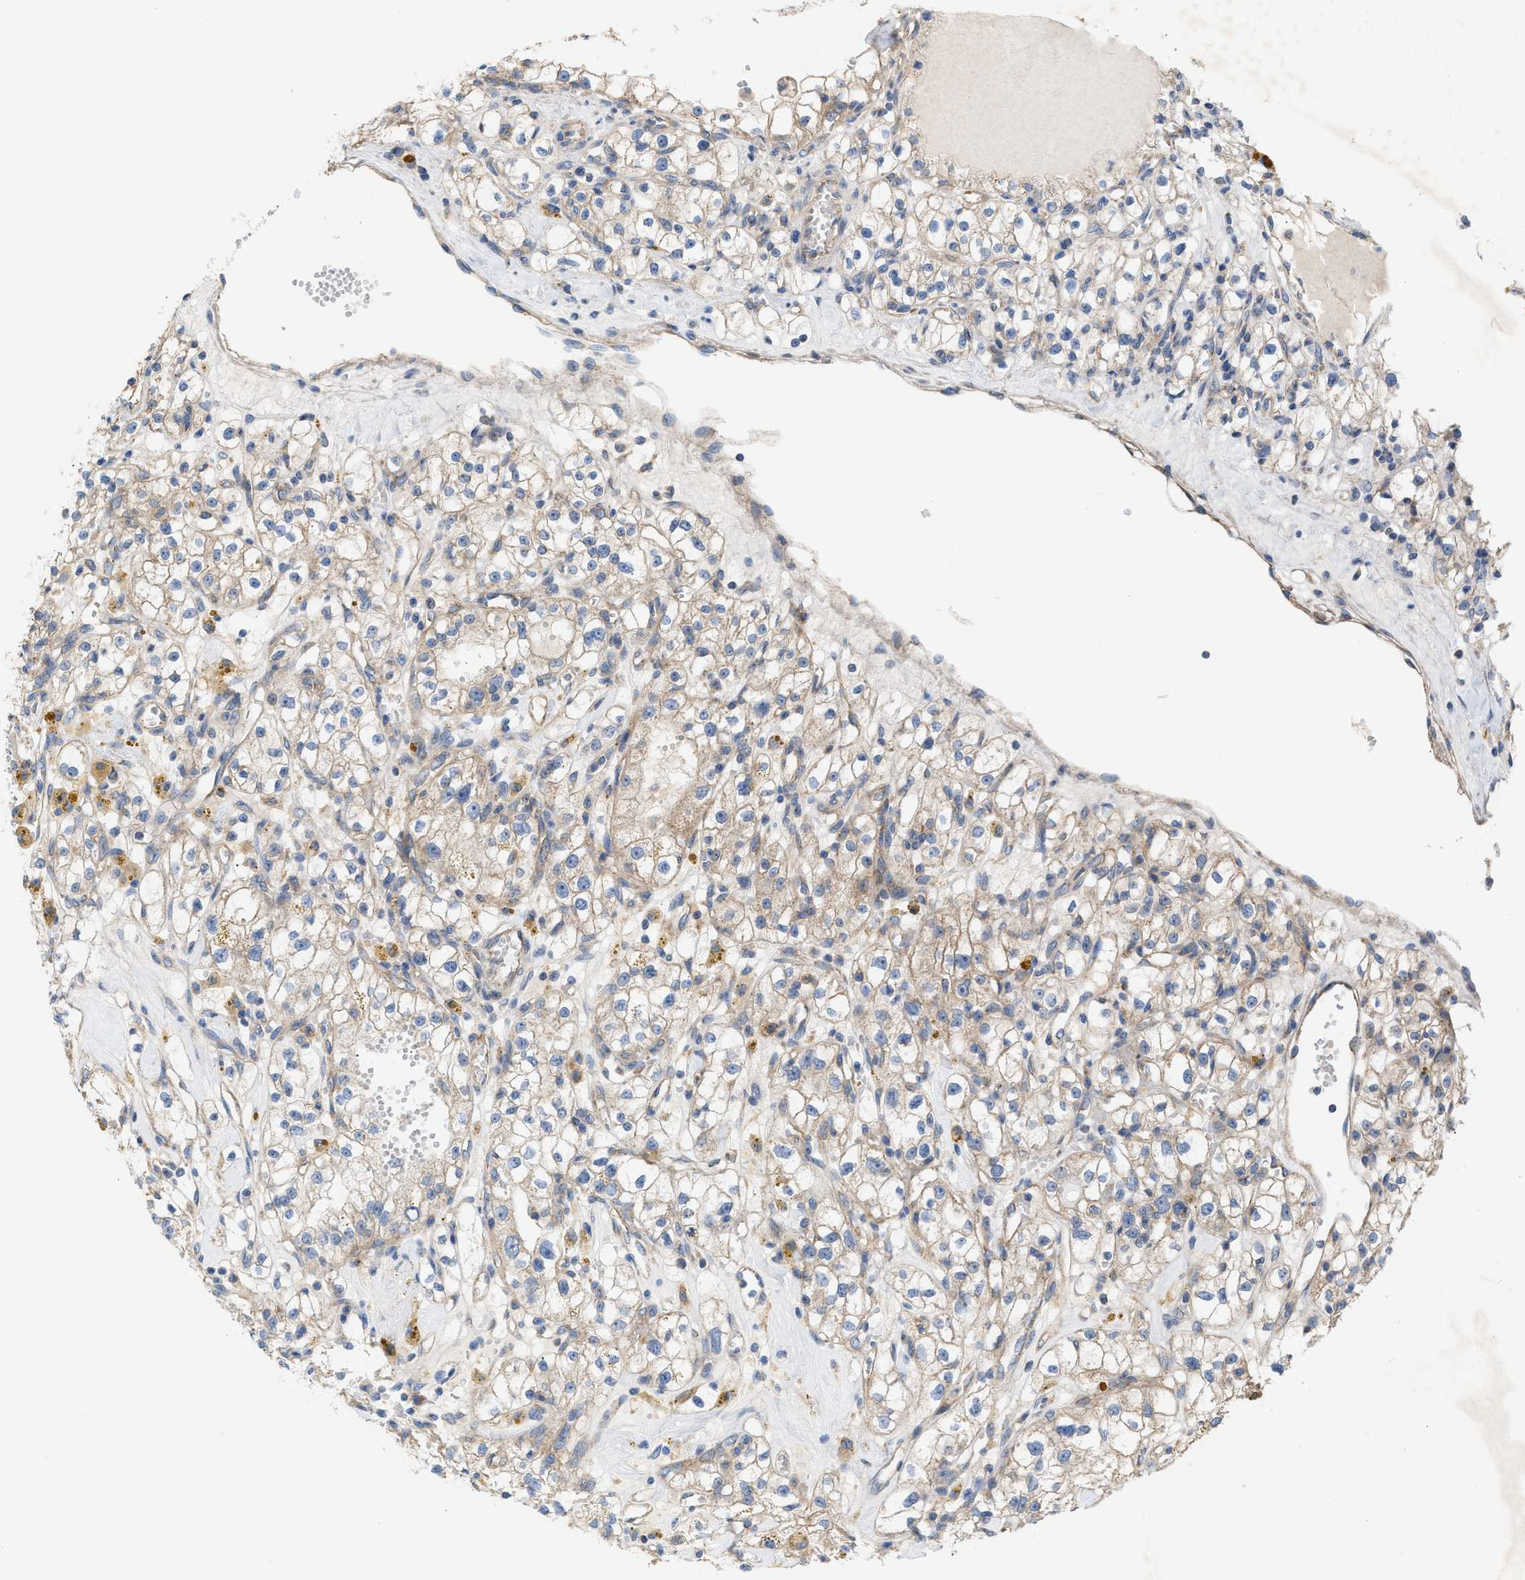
{"staining": {"intensity": "weak", "quantity": ">75%", "location": "cytoplasmic/membranous"}, "tissue": "renal cancer", "cell_type": "Tumor cells", "image_type": "cancer", "snomed": [{"axis": "morphology", "description": "Adenocarcinoma, NOS"}, {"axis": "topography", "description": "Kidney"}], "caption": "Immunohistochemical staining of adenocarcinoma (renal) shows weak cytoplasmic/membranous protein expression in about >75% of tumor cells. (DAB (3,3'-diaminobenzidine) IHC, brown staining for protein, blue staining for nuclei).", "gene": "OXSM", "patient": {"sex": "male", "age": 56}}